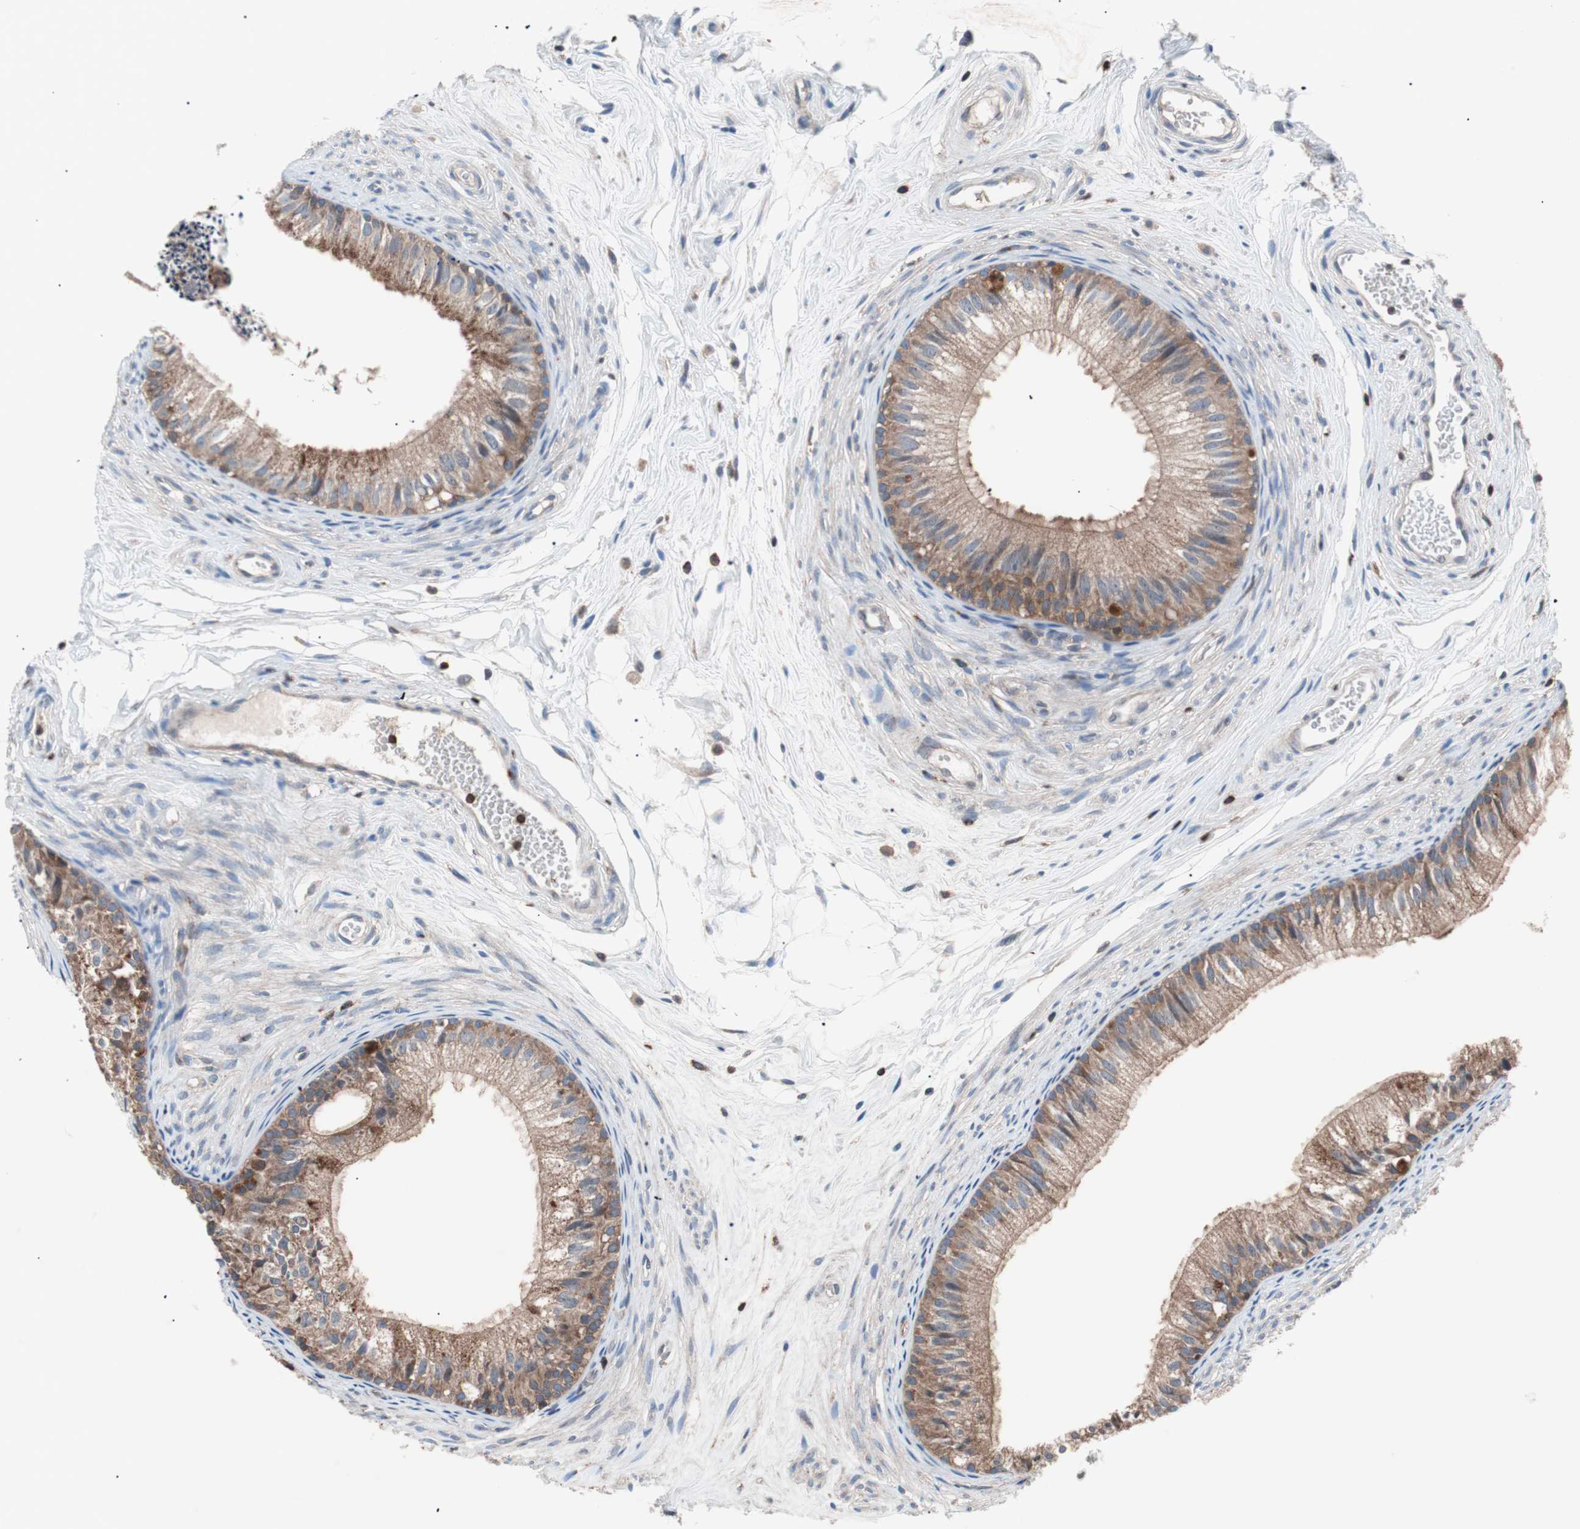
{"staining": {"intensity": "moderate", "quantity": ">75%", "location": "cytoplasmic/membranous"}, "tissue": "epididymis", "cell_type": "Glandular cells", "image_type": "normal", "snomed": [{"axis": "morphology", "description": "Normal tissue, NOS"}, {"axis": "topography", "description": "Epididymis"}], "caption": "Brown immunohistochemical staining in normal human epididymis reveals moderate cytoplasmic/membranous positivity in about >75% of glandular cells.", "gene": "PIK3R1", "patient": {"sex": "male", "age": 56}}